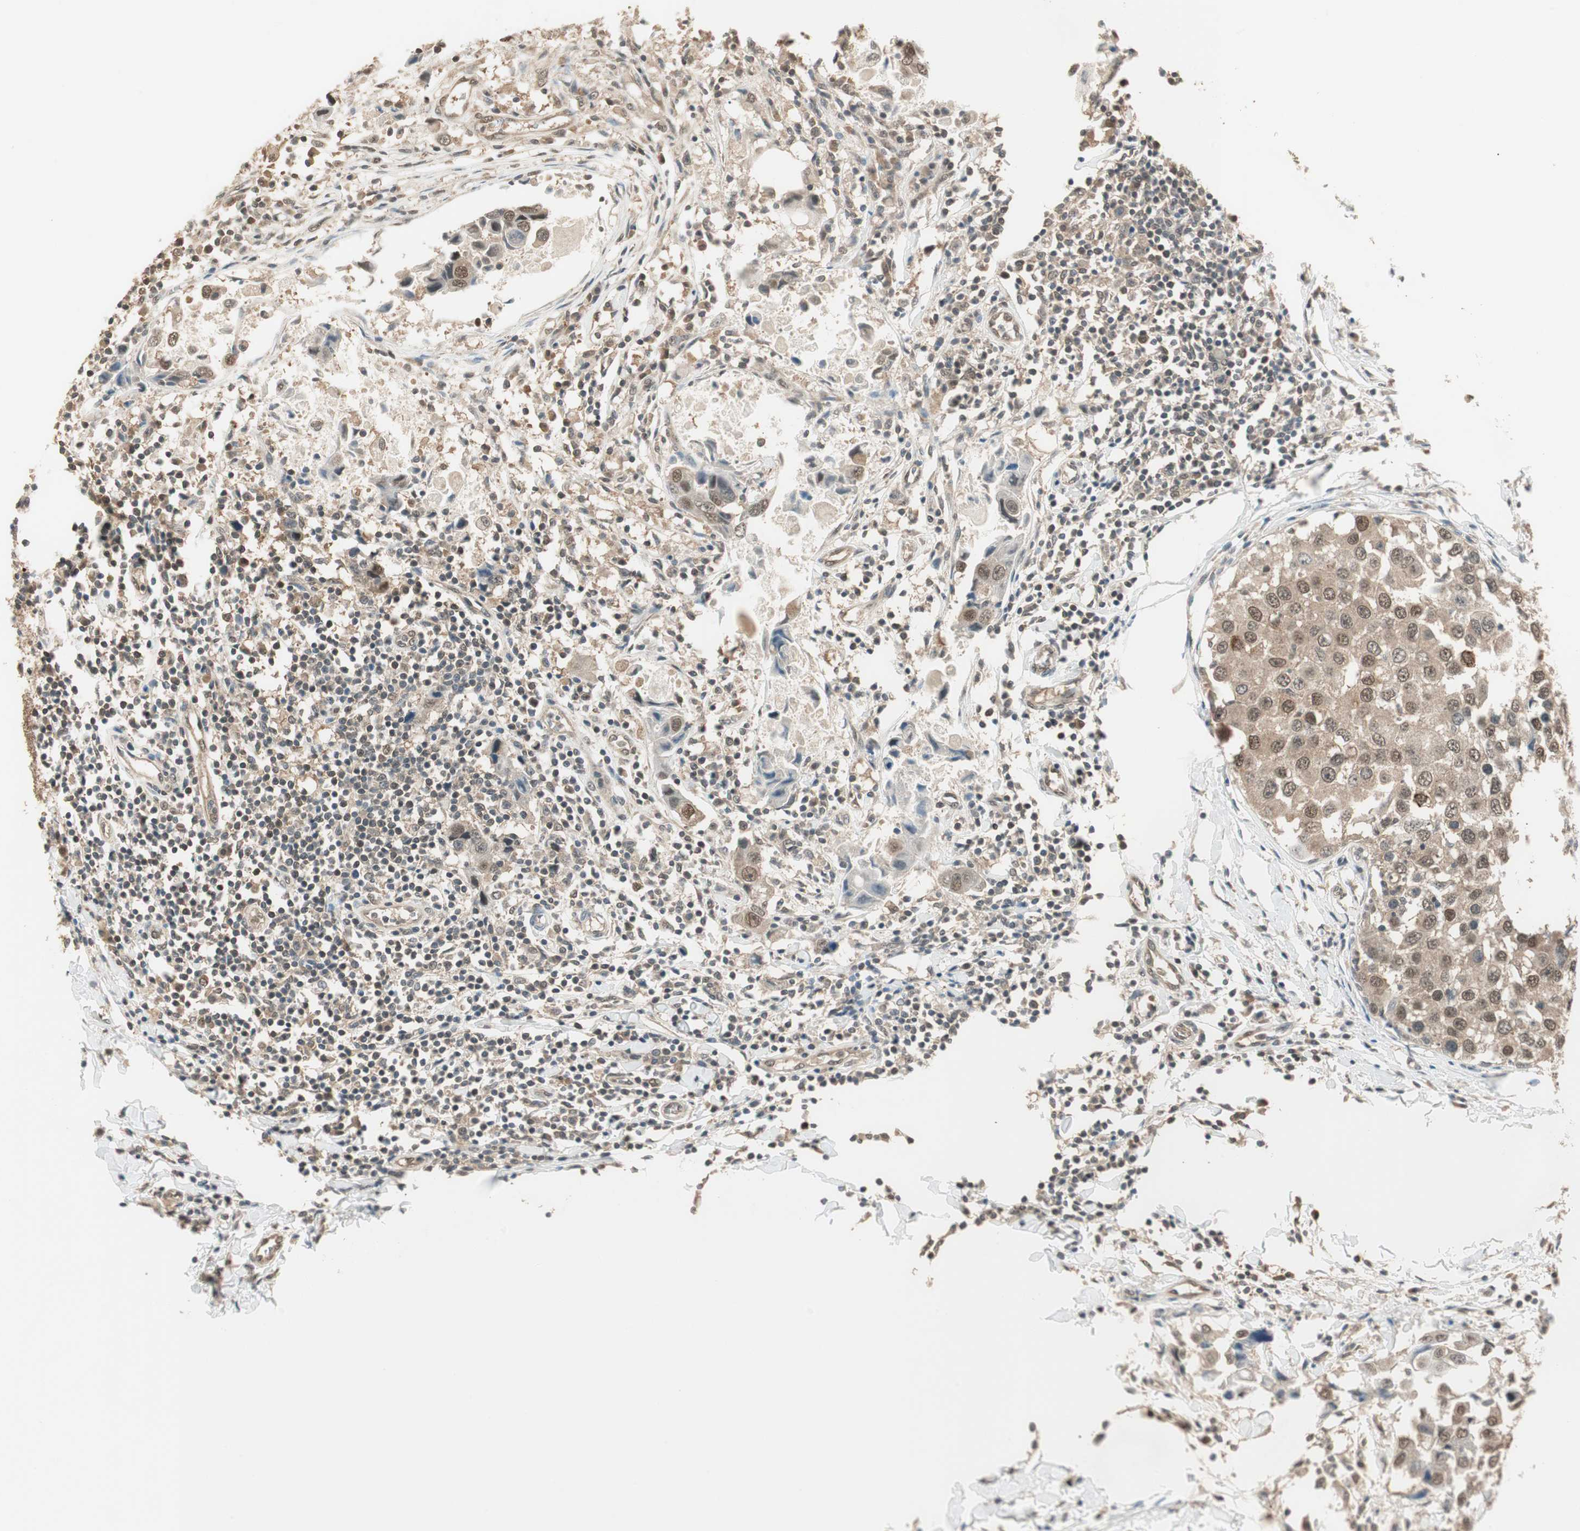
{"staining": {"intensity": "moderate", "quantity": ">75%", "location": "cytoplasmic/membranous,nuclear"}, "tissue": "breast cancer", "cell_type": "Tumor cells", "image_type": "cancer", "snomed": [{"axis": "morphology", "description": "Duct carcinoma"}, {"axis": "topography", "description": "Breast"}], "caption": "Breast cancer was stained to show a protein in brown. There is medium levels of moderate cytoplasmic/membranous and nuclear positivity in about >75% of tumor cells.", "gene": "USP5", "patient": {"sex": "female", "age": 27}}